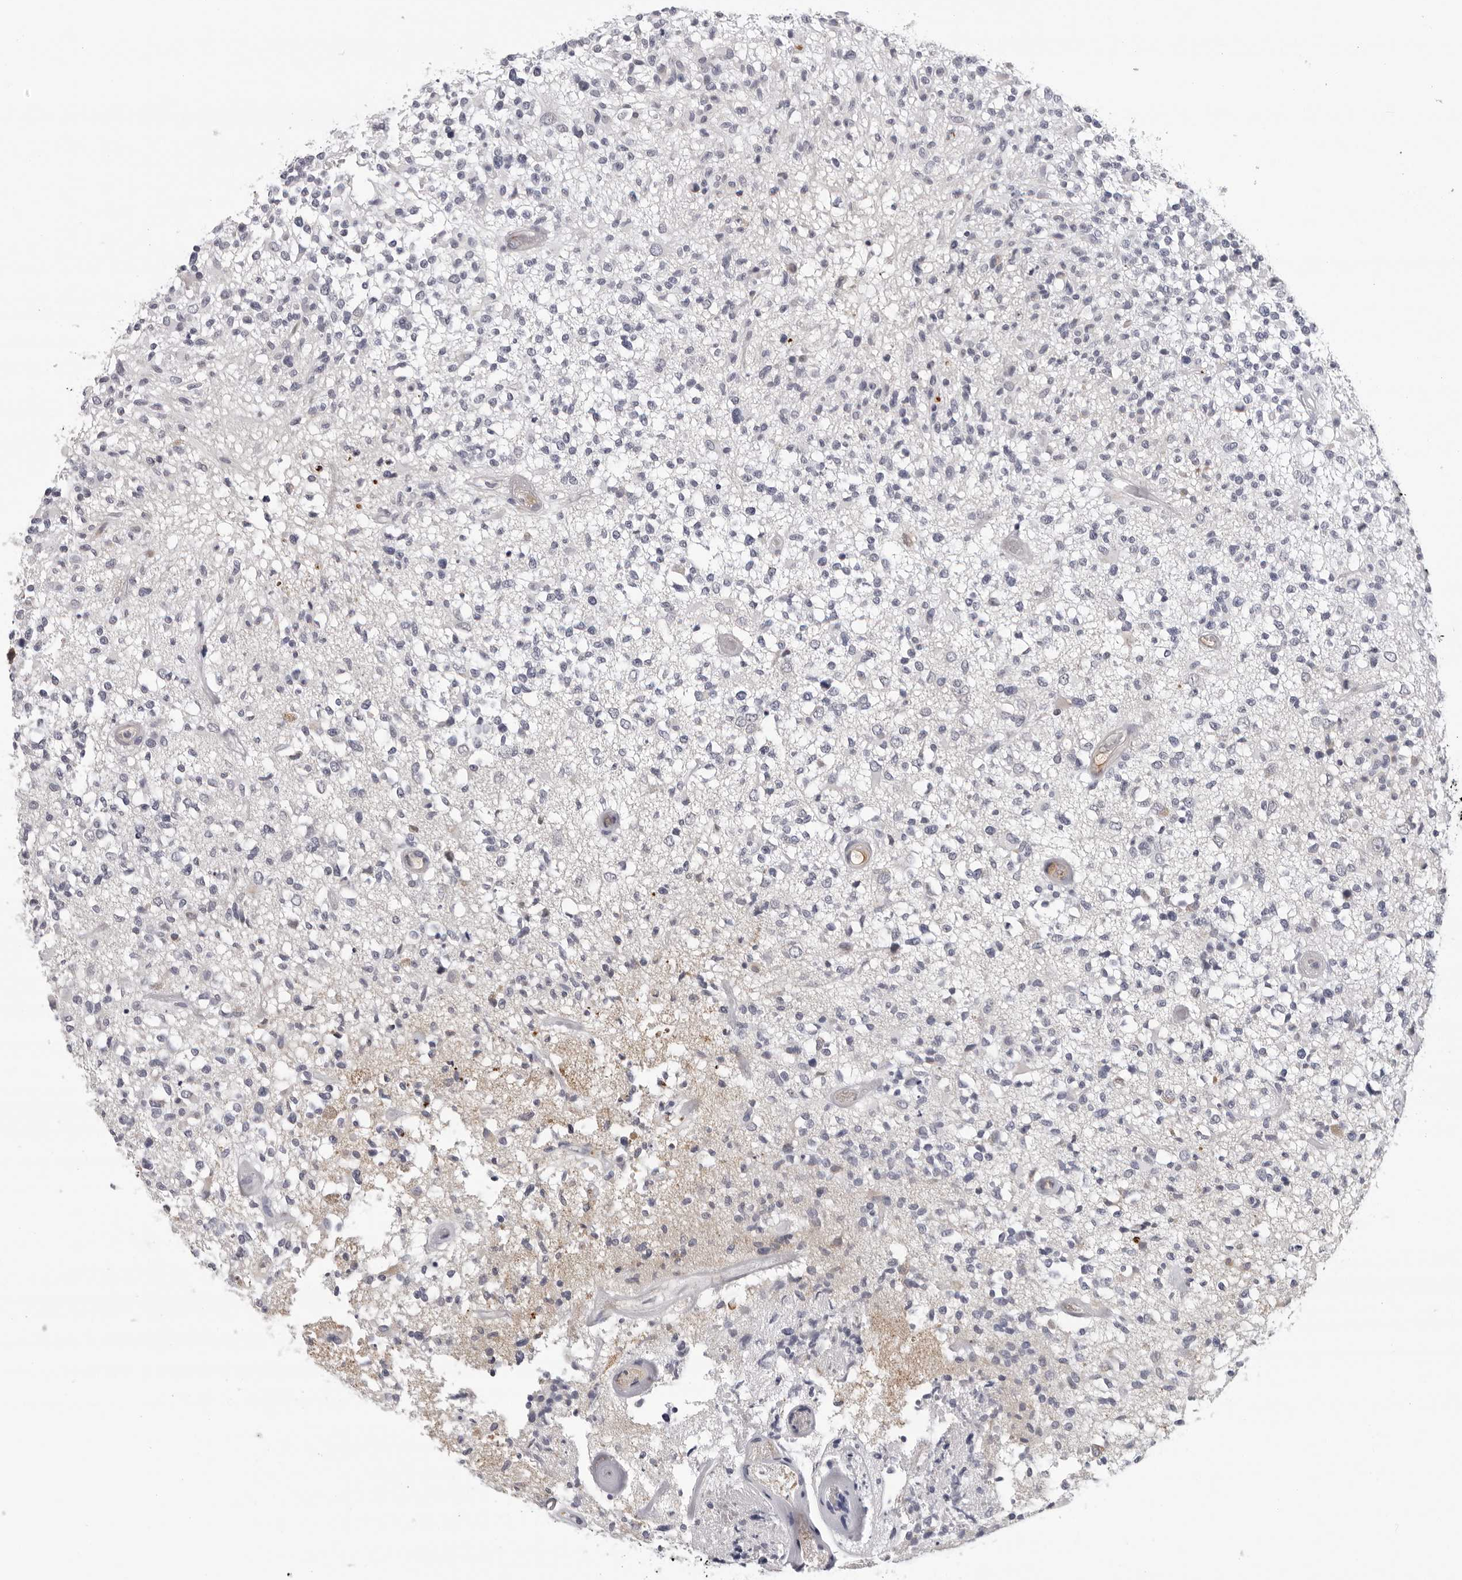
{"staining": {"intensity": "negative", "quantity": "none", "location": "none"}, "tissue": "glioma", "cell_type": "Tumor cells", "image_type": "cancer", "snomed": [{"axis": "morphology", "description": "Glioma, malignant, High grade"}, {"axis": "morphology", "description": "Glioblastoma, NOS"}, {"axis": "topography", "description": "Brain"}], "caption": "Immunohistochemistry of human glioma exhibits no expression in tumor cells. The staining was performed using DAB to visualize the protein expression in brown, while the nuclei were stained in blue with hematoxylin (Magnification: 20x).", "gene": "ZNF502", "patient": {"sex": "male", "age": 60}}